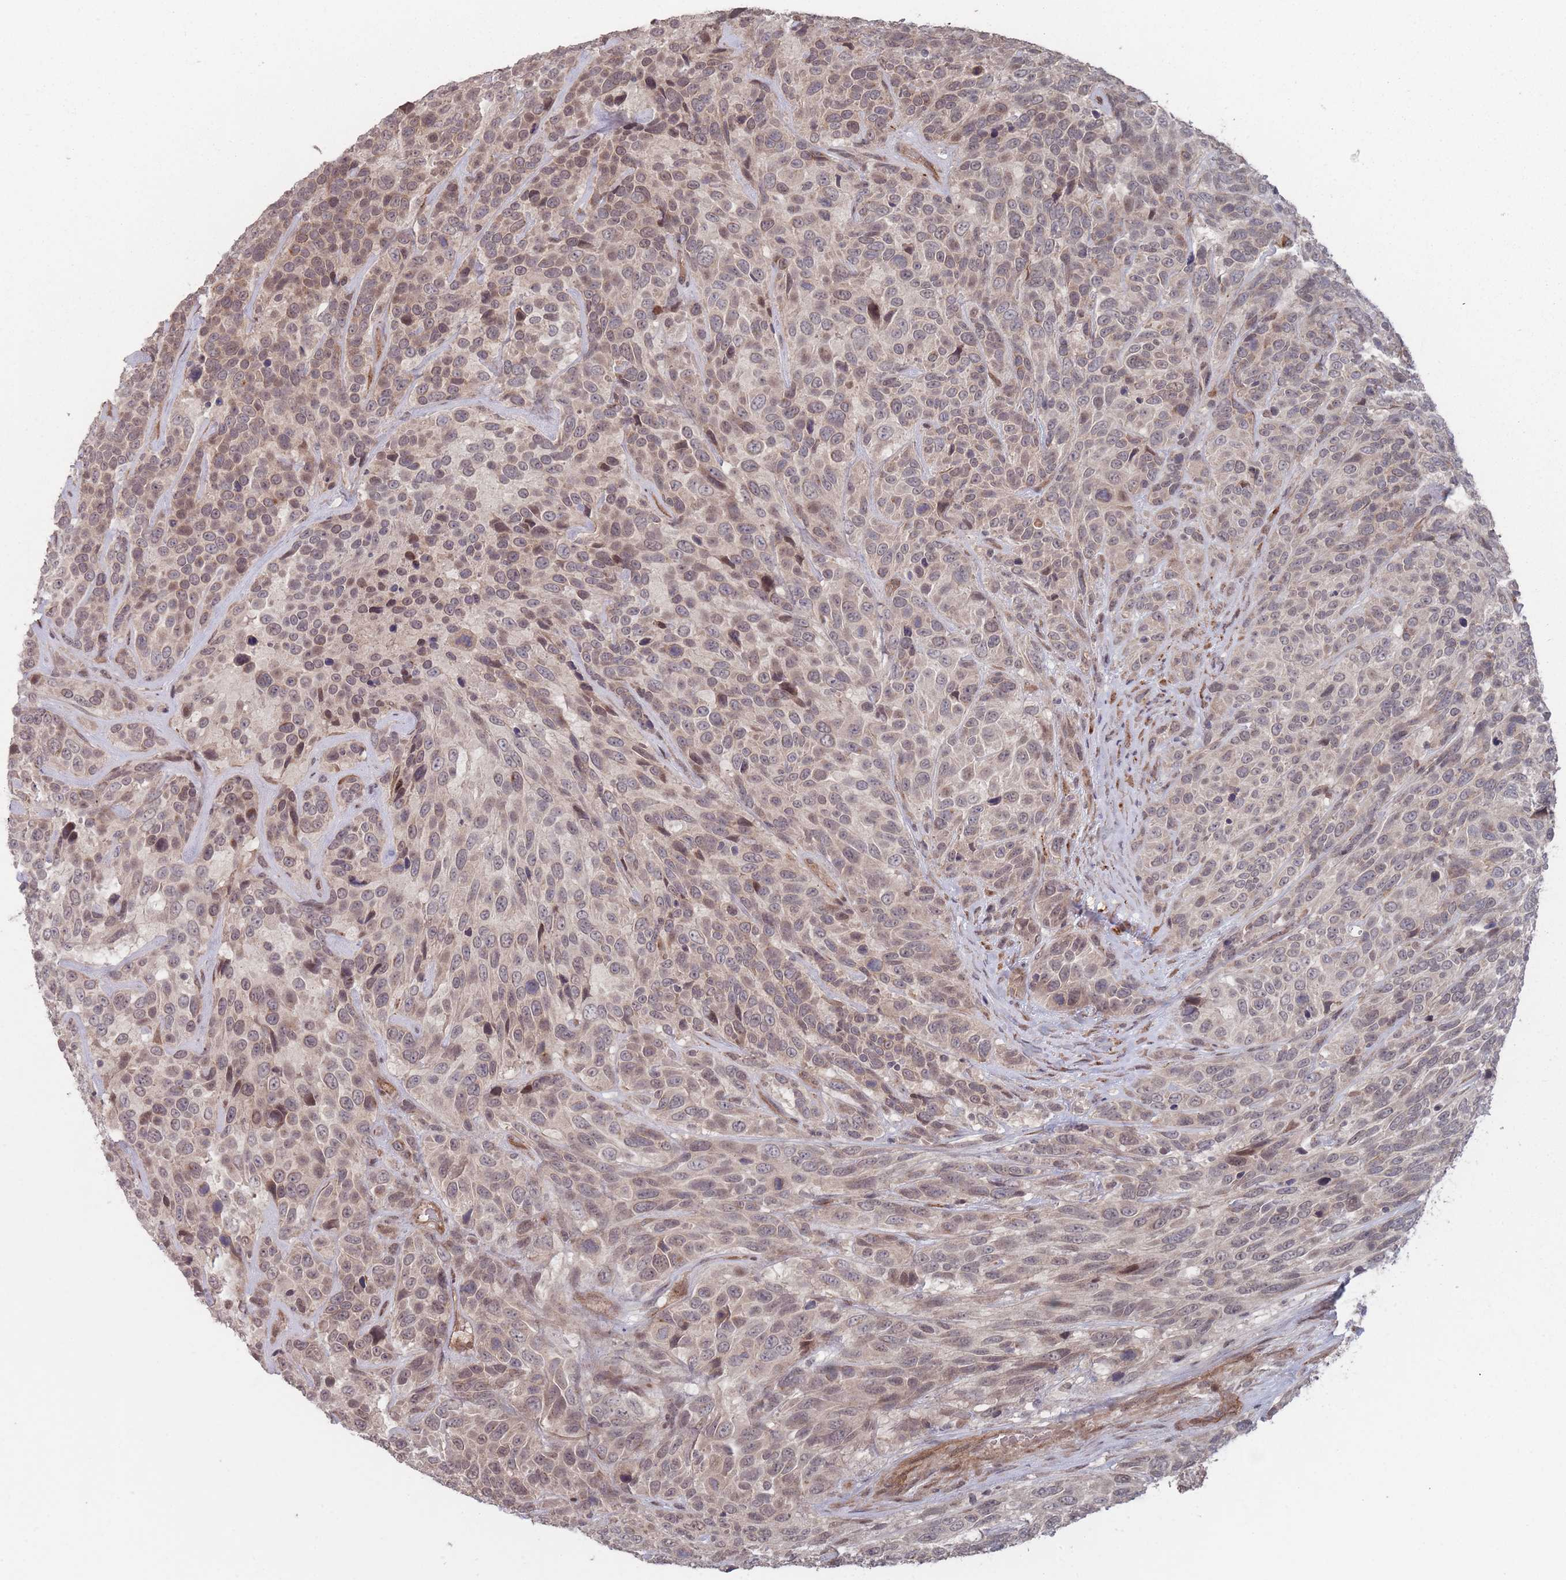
{"staining": {"intensity": "moderate", "quantity": "25%-75%", "location": "cytoplasmic/membranous,nuclear"}, "tissue": "urothelial cancer", "cell_type": "Tumor cells", "image_type": "cancer", "snomed": [{"axis": "morphology", "description": "Urothelial carcinoma, High grade"}, {"axis": "topography", "description": "Urinary bladder"}], "caption": "Immunohistochemical staining of human urothelial cancer demonstrates medium levels of moderate cytoplasmic/membranous and nuclear protein expression in approximately 25%-75% of tumor cells.", "gene": "CNTRL", "patient": {"sex": "female", "age": 70}}